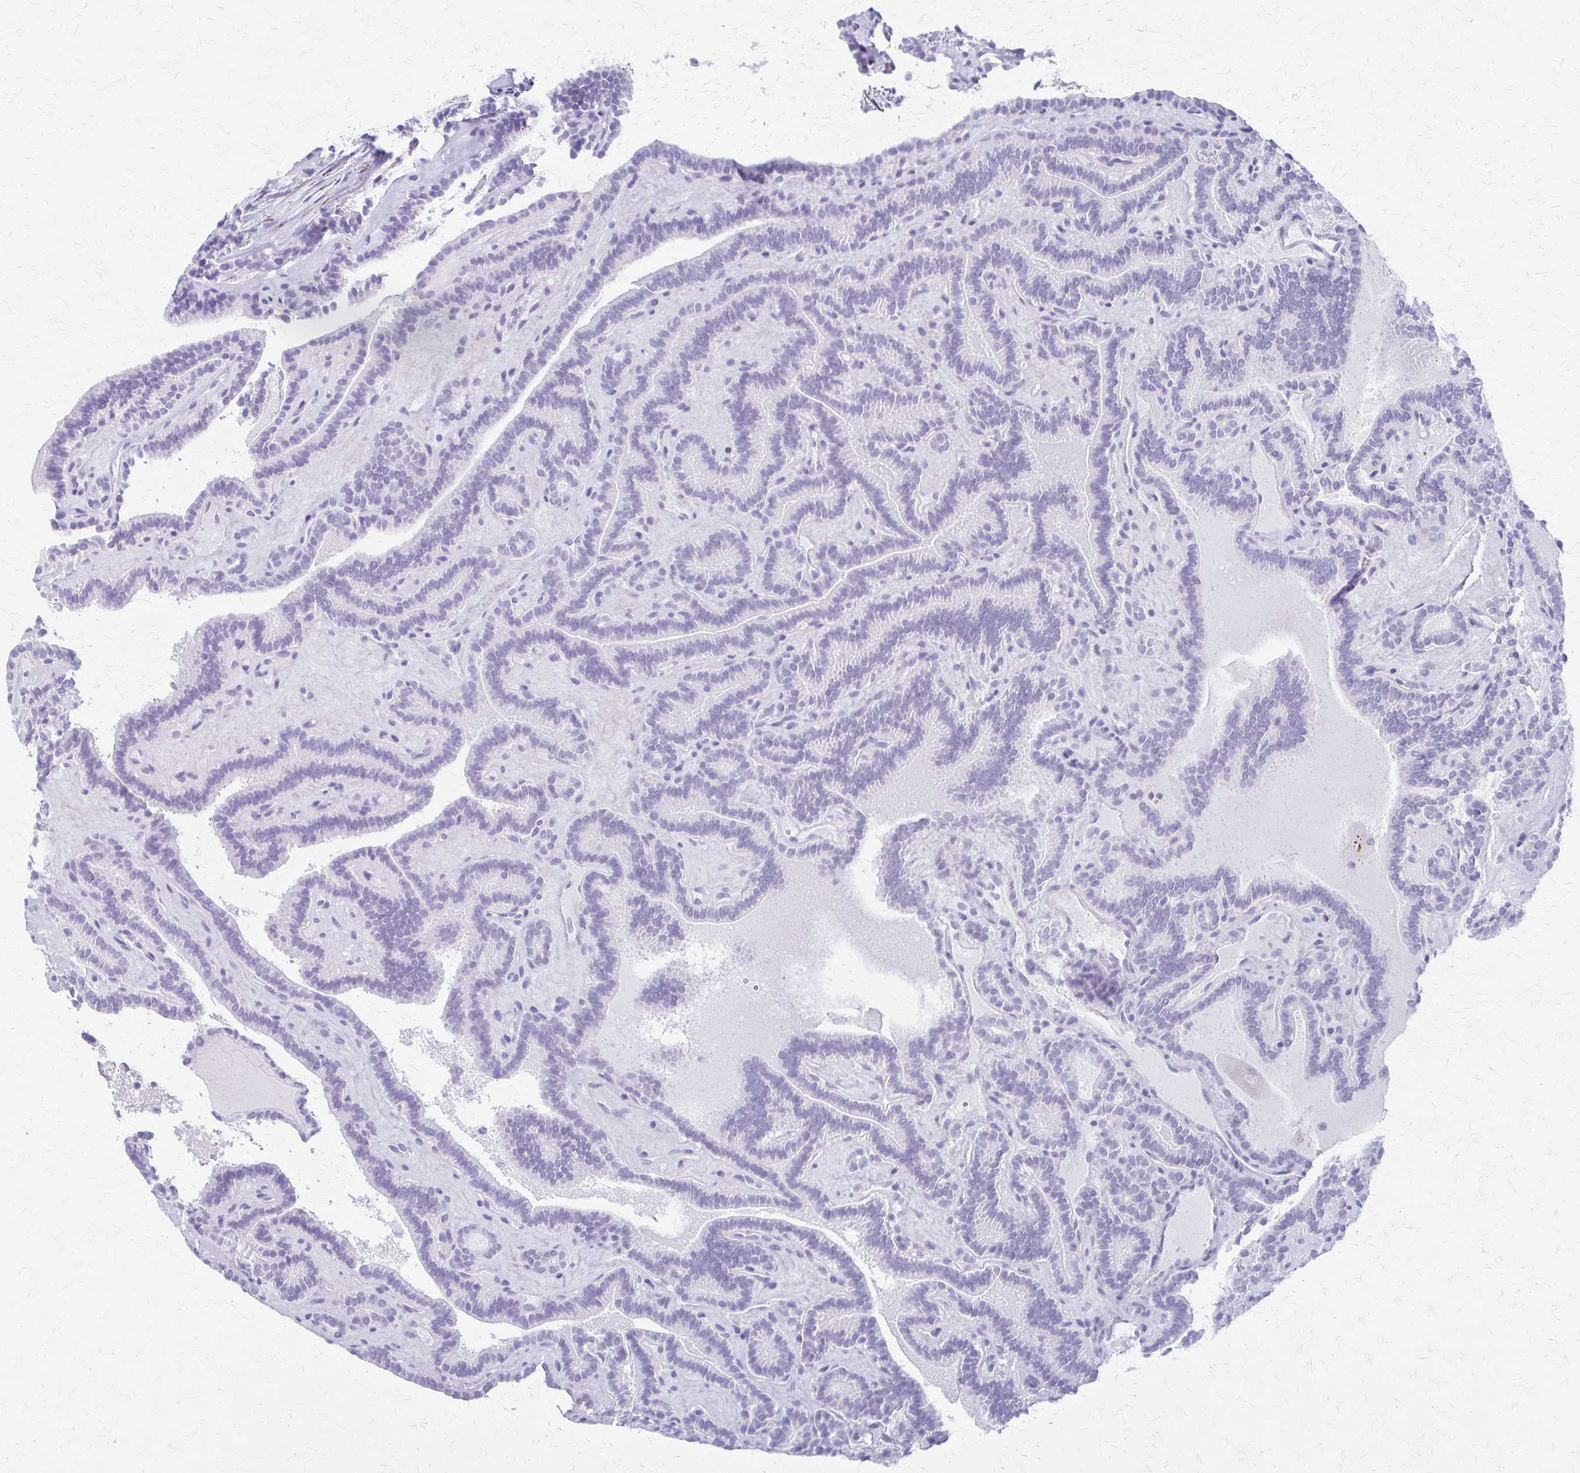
{"staining": {"intensity": "negative", "quantity": "none", "location": "none"}, "tissue": "thyroid cancer", "cell_type": "Tumor cells", "image_type": "cancer", "snomed": [{"axis": "morphology", "description": "Papillary adenocarcinoma, NOS"}, {"axis": "topography", "description": "Thyroid gland"}], "caption": "This is a photomicrograph of immunohistochemistry (IHC) staining of thyroid cancer (papillary adenocarcinoma), which shows no staining in tumor cells.", "gene": "ZSCAN5B", "patient": {"sex": "female", "age": 21}}